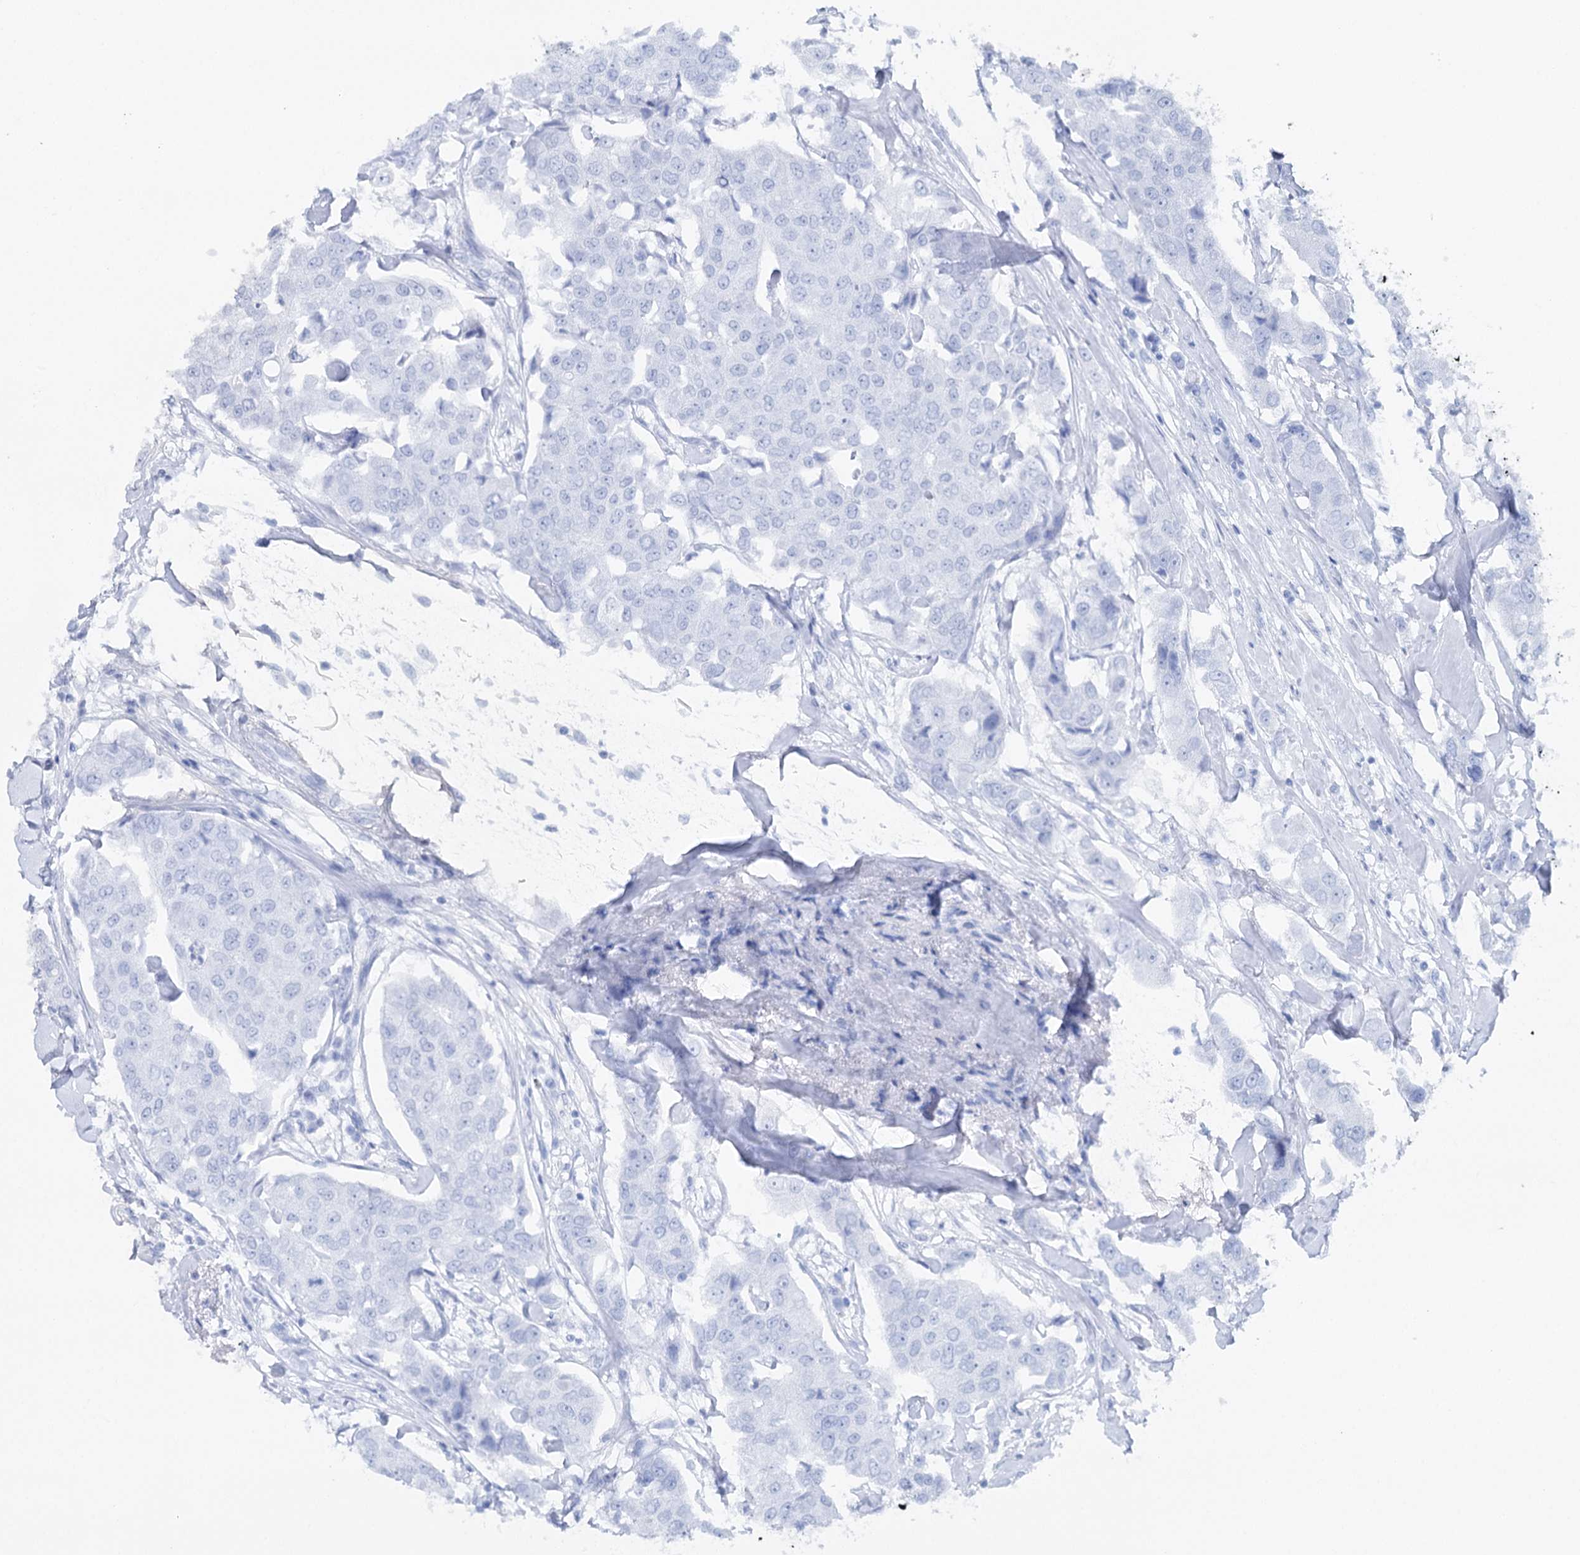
{"staining": {"intensity": "negative", "quantity": "none", "location": "none"}, "tissue": "breast cancer", "cell_type": "Tumor cells", "image_type": "cancer", "snomed": [{"axis": "morphology", "description": "Duct carcinoma"}, {"axis": "topography", "description": "Breast"}], "caption": "Breast cancer was stained to show a protein in brown. There is no significant expression in tumor cells. (DAB (3,3'-diaminobenzidine) immunohistochemistry (IHC), high magnification).", "gene": "CSN3", "patient": {"sex": "female", "age": 80}}